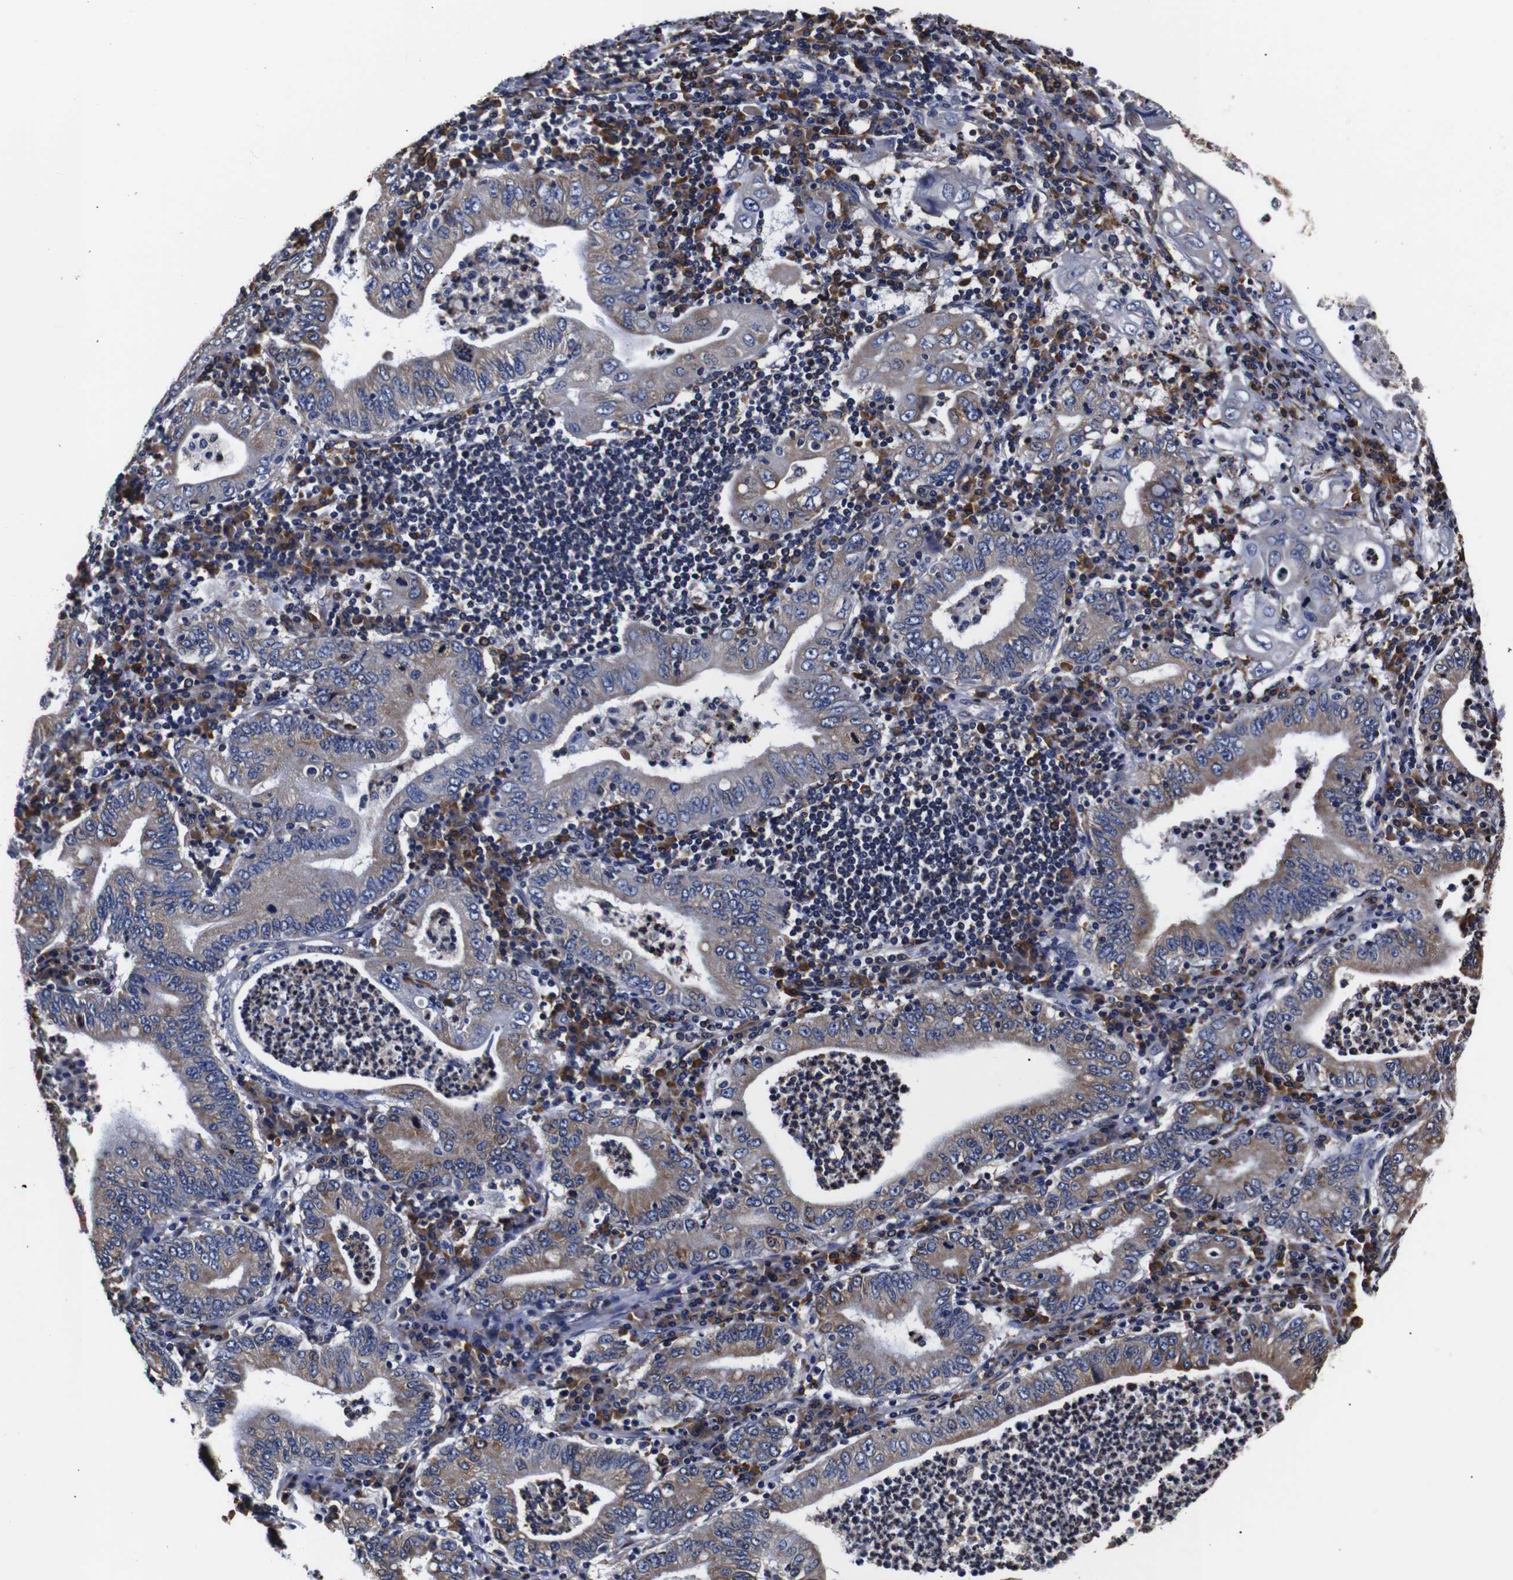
{"staining": {"intensity": "moderate", "quantity": "25%-75%", "location": "cytoplasmic/membranous"}, "tissue": "stomach cancer", "cell_type": "Tumor cells", "image_type": "cancer", "snomed": [{"axis": "morphology", "description": "Normal tissue, NOS"}, {"axis": "morphology", "description": "Adenocarcinoma, NOS"}, {"axis": "topography", "description": "Esophagus"}, {"axis": "topography", "description": "Stomach, upper"}, {"axis": "topography", "description": "Peripheral nerve tissue"}], "caption": "Immunohistochemistry (IHC) image of neoplastic tissue: human adenocarcinoma (stomach) stained using immunohistochemistry exhibits medium levels of moderate protein expression localized specifically in the cytoplasmic/membranous of tumor cells, appearing as a cytoplasmic/membranous brown color.", "gene": "PPIB", "patient": {"sex": "male", "age": 62}}